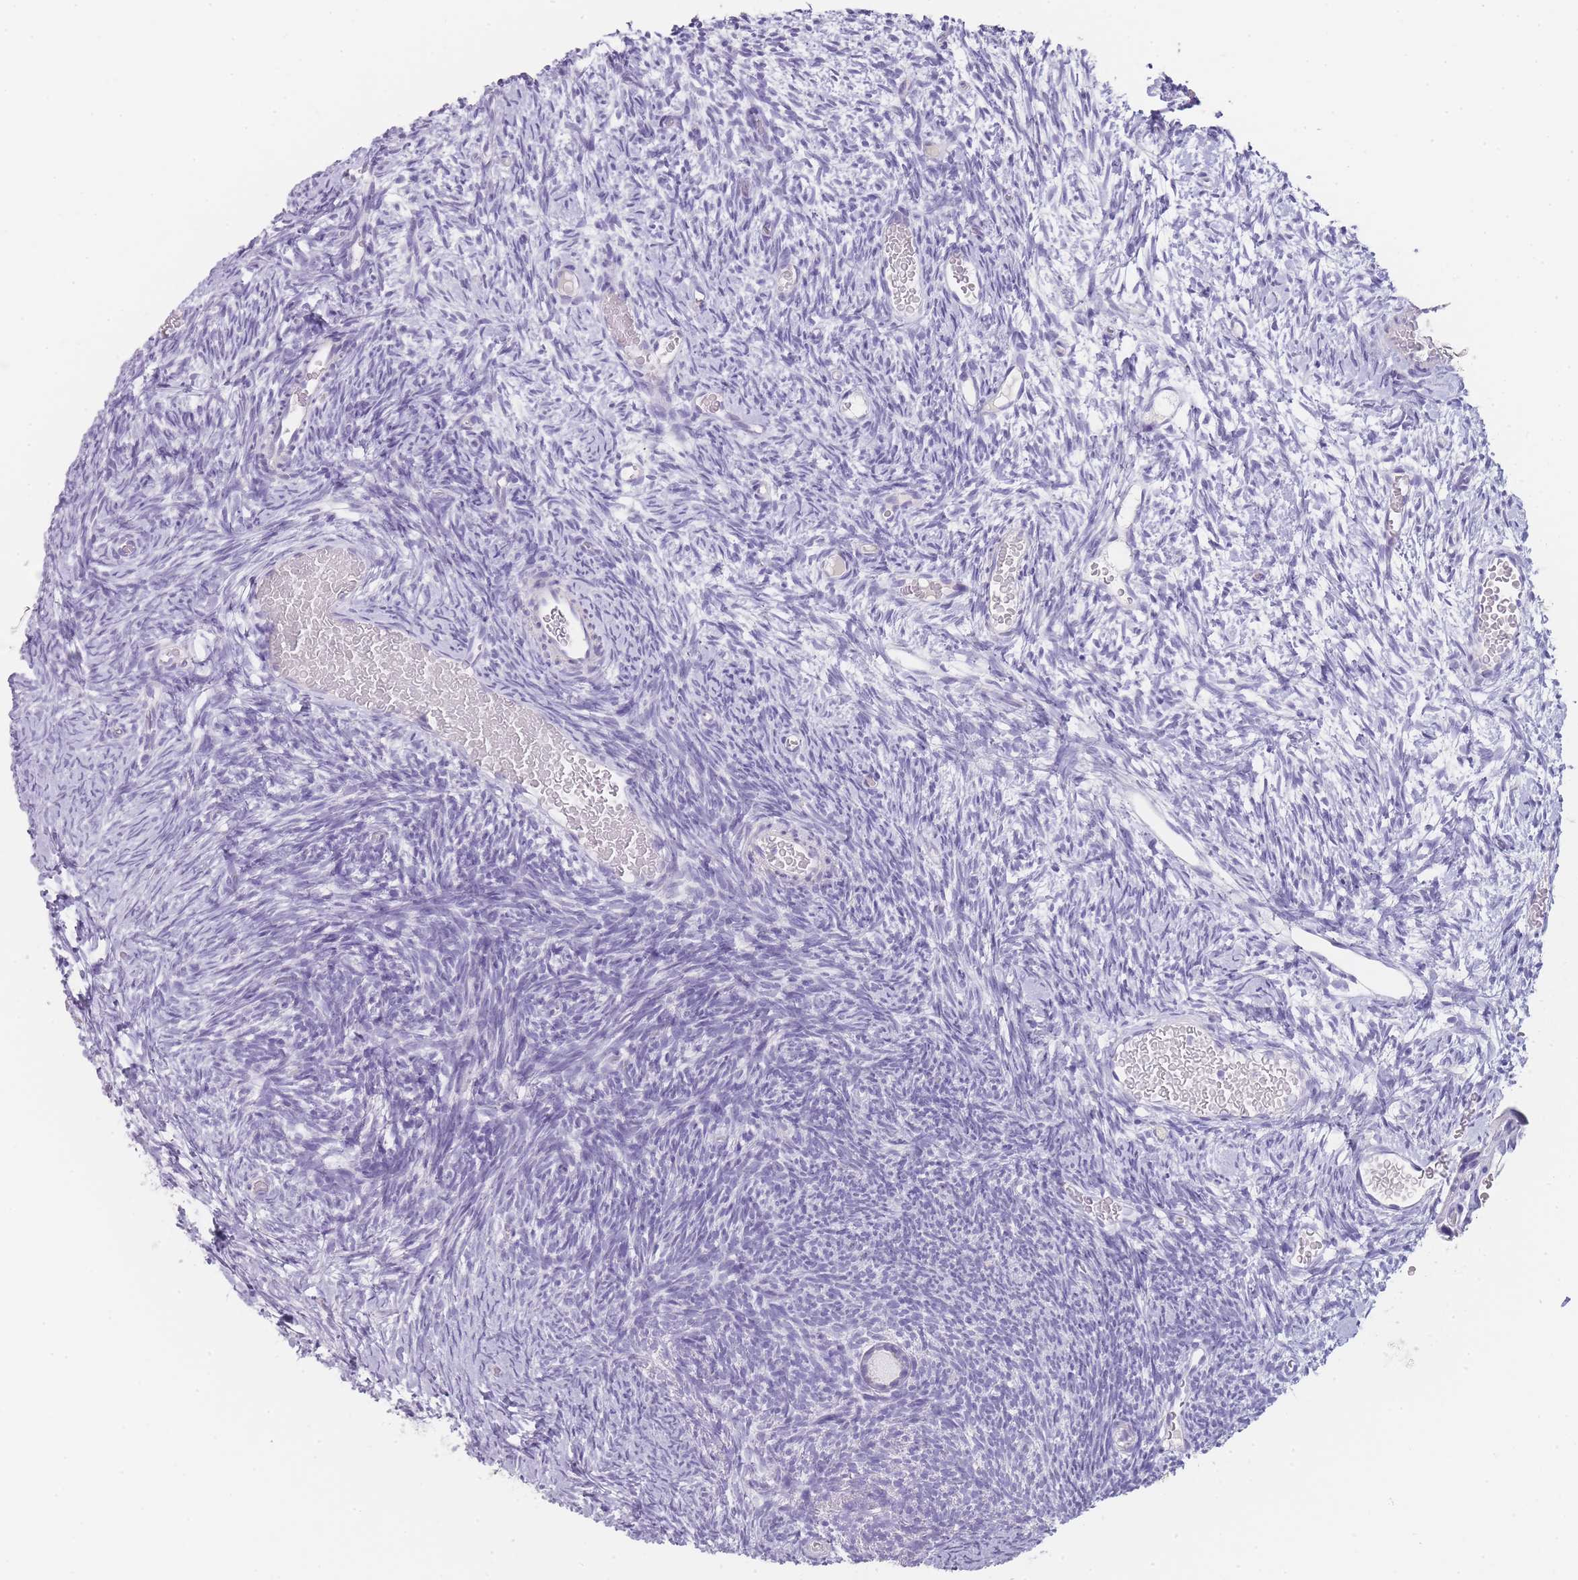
{"staining": {"intensity": "negative", "quantity": "none", "location": "none"}, "tissue": "ovary", "cell_type": "Follicle cells", "image_type": "normal", "snomed": [{"axis": "morphology", "description": "Normal tissue, NOS"}, {"axis": "topography", "description": "Ovary"}], "caption": "This is a image of IHC staining of unremarkable ovary, which shows no staining in follicle cells.", "gene": "TCP11X1", "patient": {"sex": "female", "age": 39}}